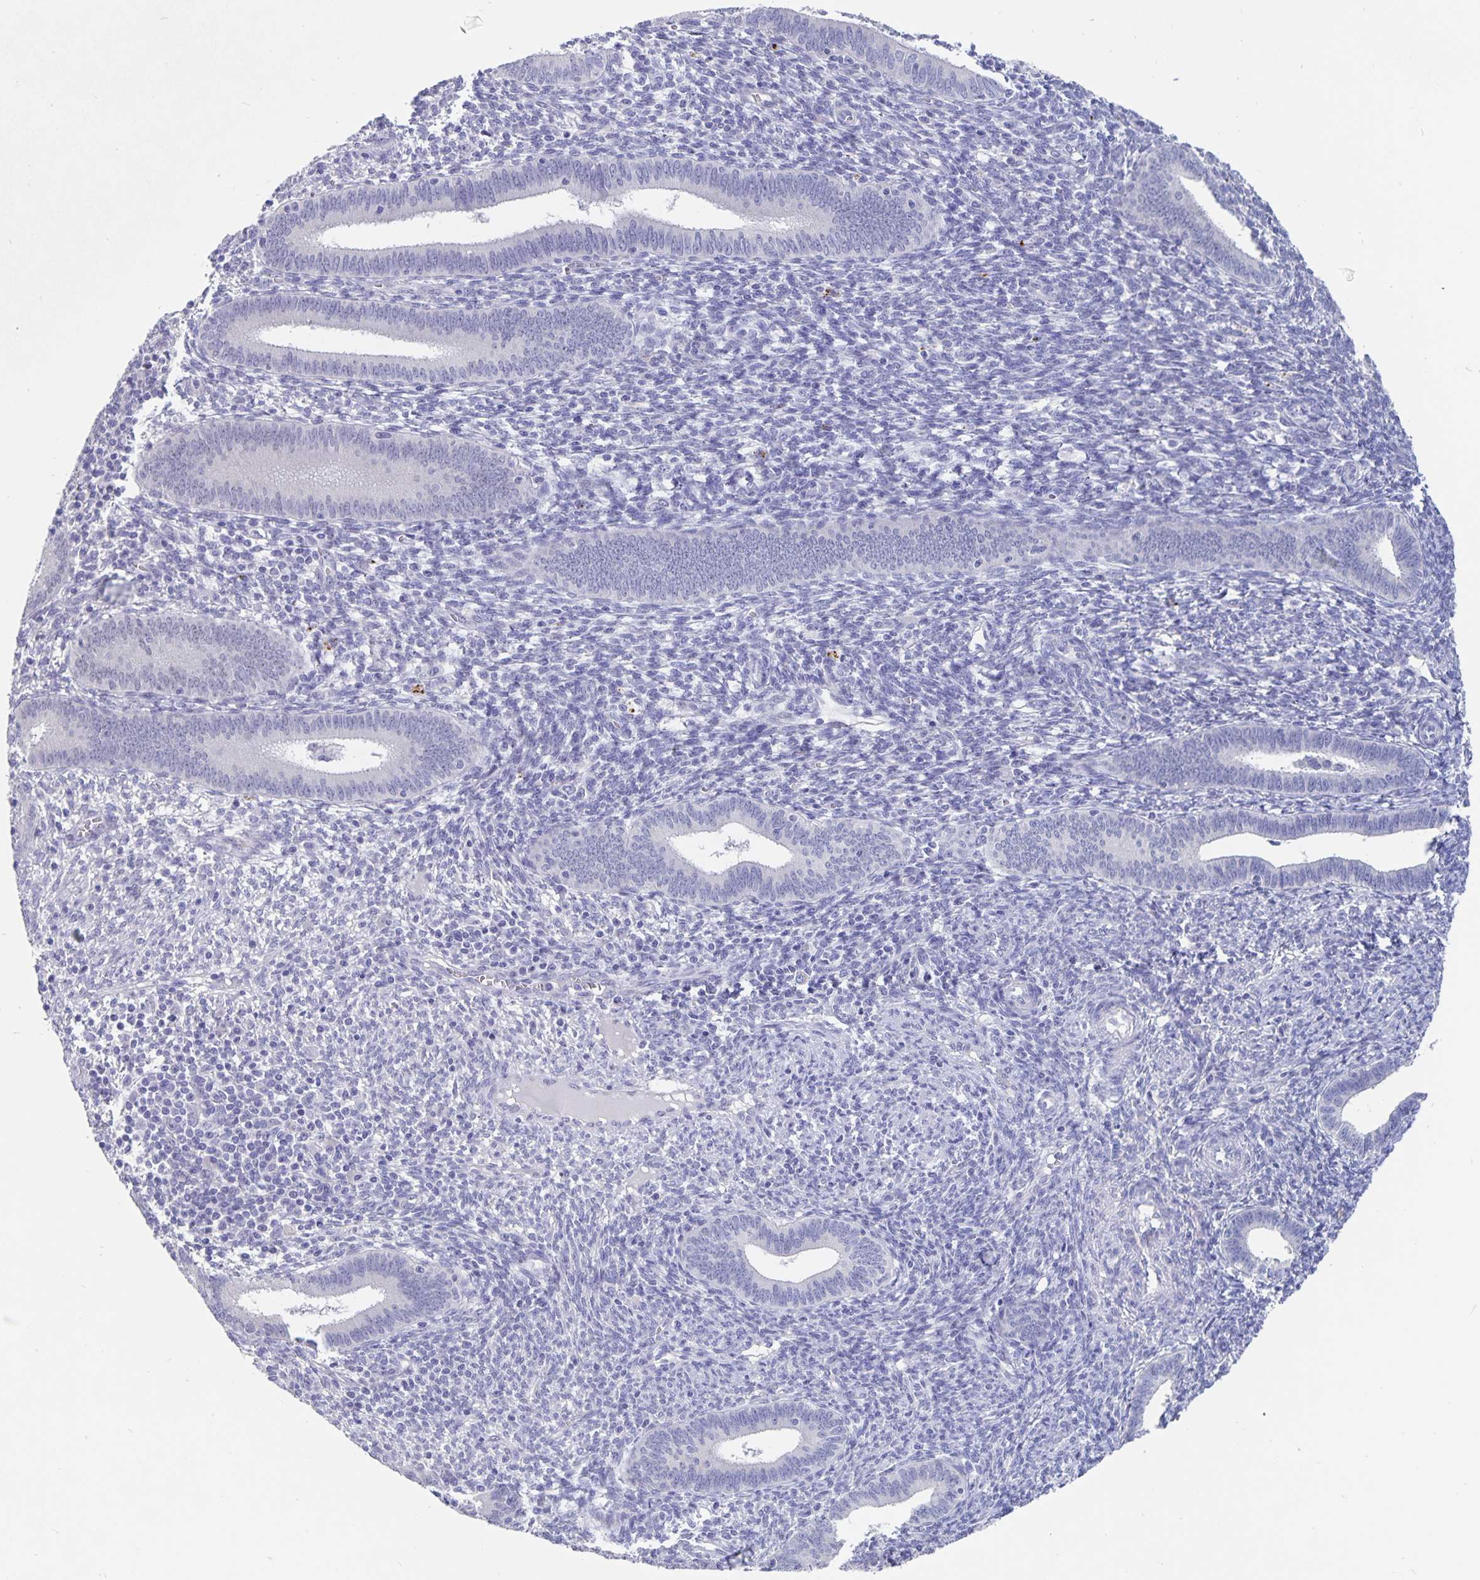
{"staining": {"intensity": "negative", "quantity": "none", "location": "none"}, "tissue": "endometrium", "cell_type": "Cells in endometrial stroma", "image_type": "normal", "snomed": [{"axis": "morphology", "description": "Normal tissue, NOS"}, {"axis": "topography", "description": "Endometrium"}], "caption": "A high-resolution histopathology image shows immunohistochemistry staining of normal endometrium, which shows no significant expression in cells in endometrial stroma. Brightfield microscopy of IHC stained with DAB (brown) and hematoxylin (blue), captured at high magnification.", "gene": "SMOC1", "patient": {"sex": "female", "age": 41}}